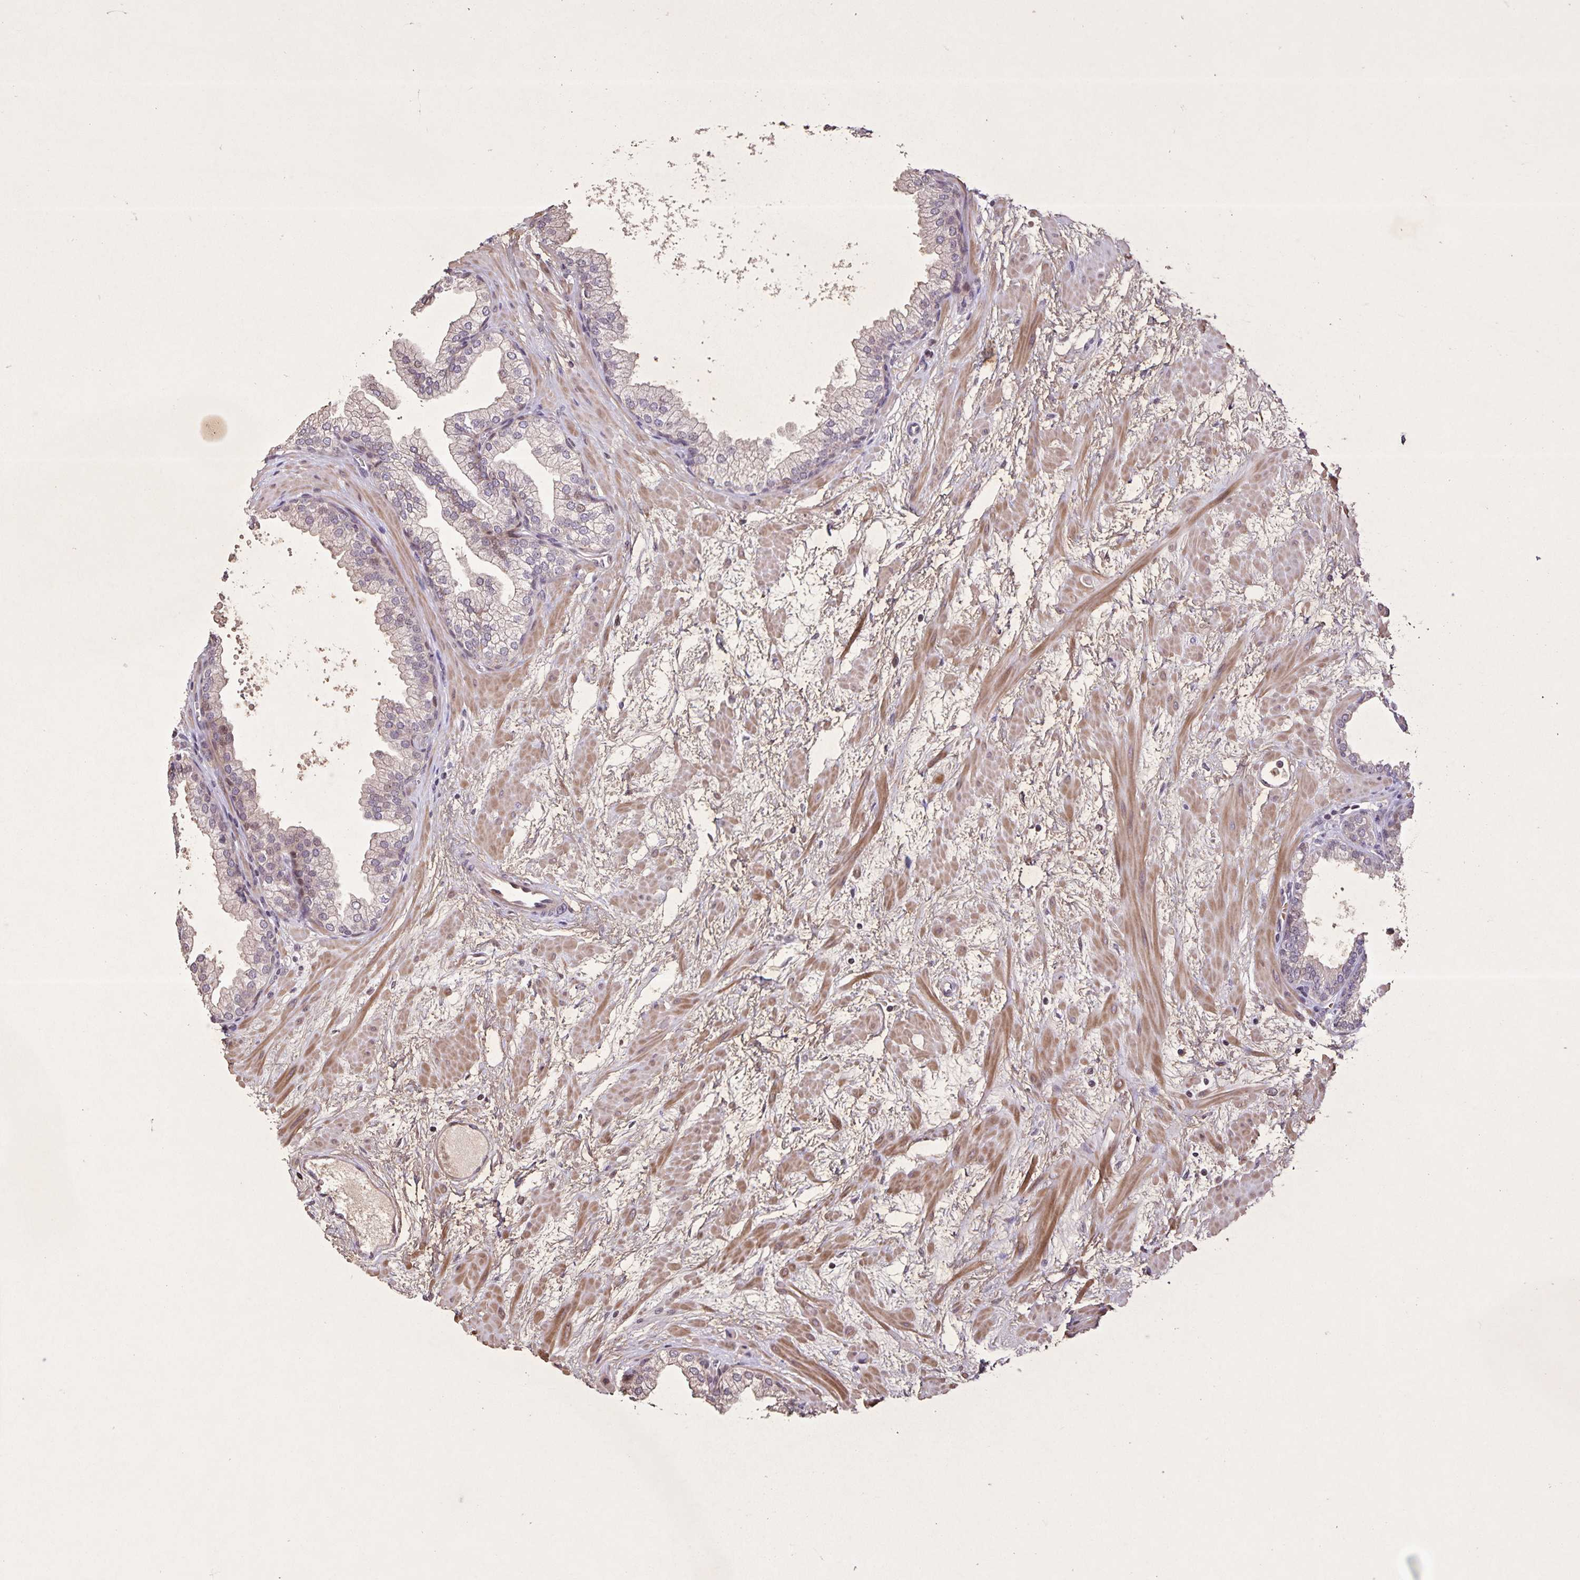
{"staining": {"intensity": "weak", "quantity": "<25%", "location": "nuclear"}, "tissue": "prostate", "cell_type": "Glandular cells", "image_type": "normal", "snomed": [{"axis": "morphology", "description": "Normal tissue, NOS"}, {"axis": "topography", "description": "Prostate"}], "caption": "Immunohistochemistry photomicrograph of unremarkable prostate: human prostate stained with DAB (3,3'-diaminobenzidine) exhibits no significant protein positivity in glandular cells.", "gene": "GDF2", "patient": {"sex": "male", "age": 37}}